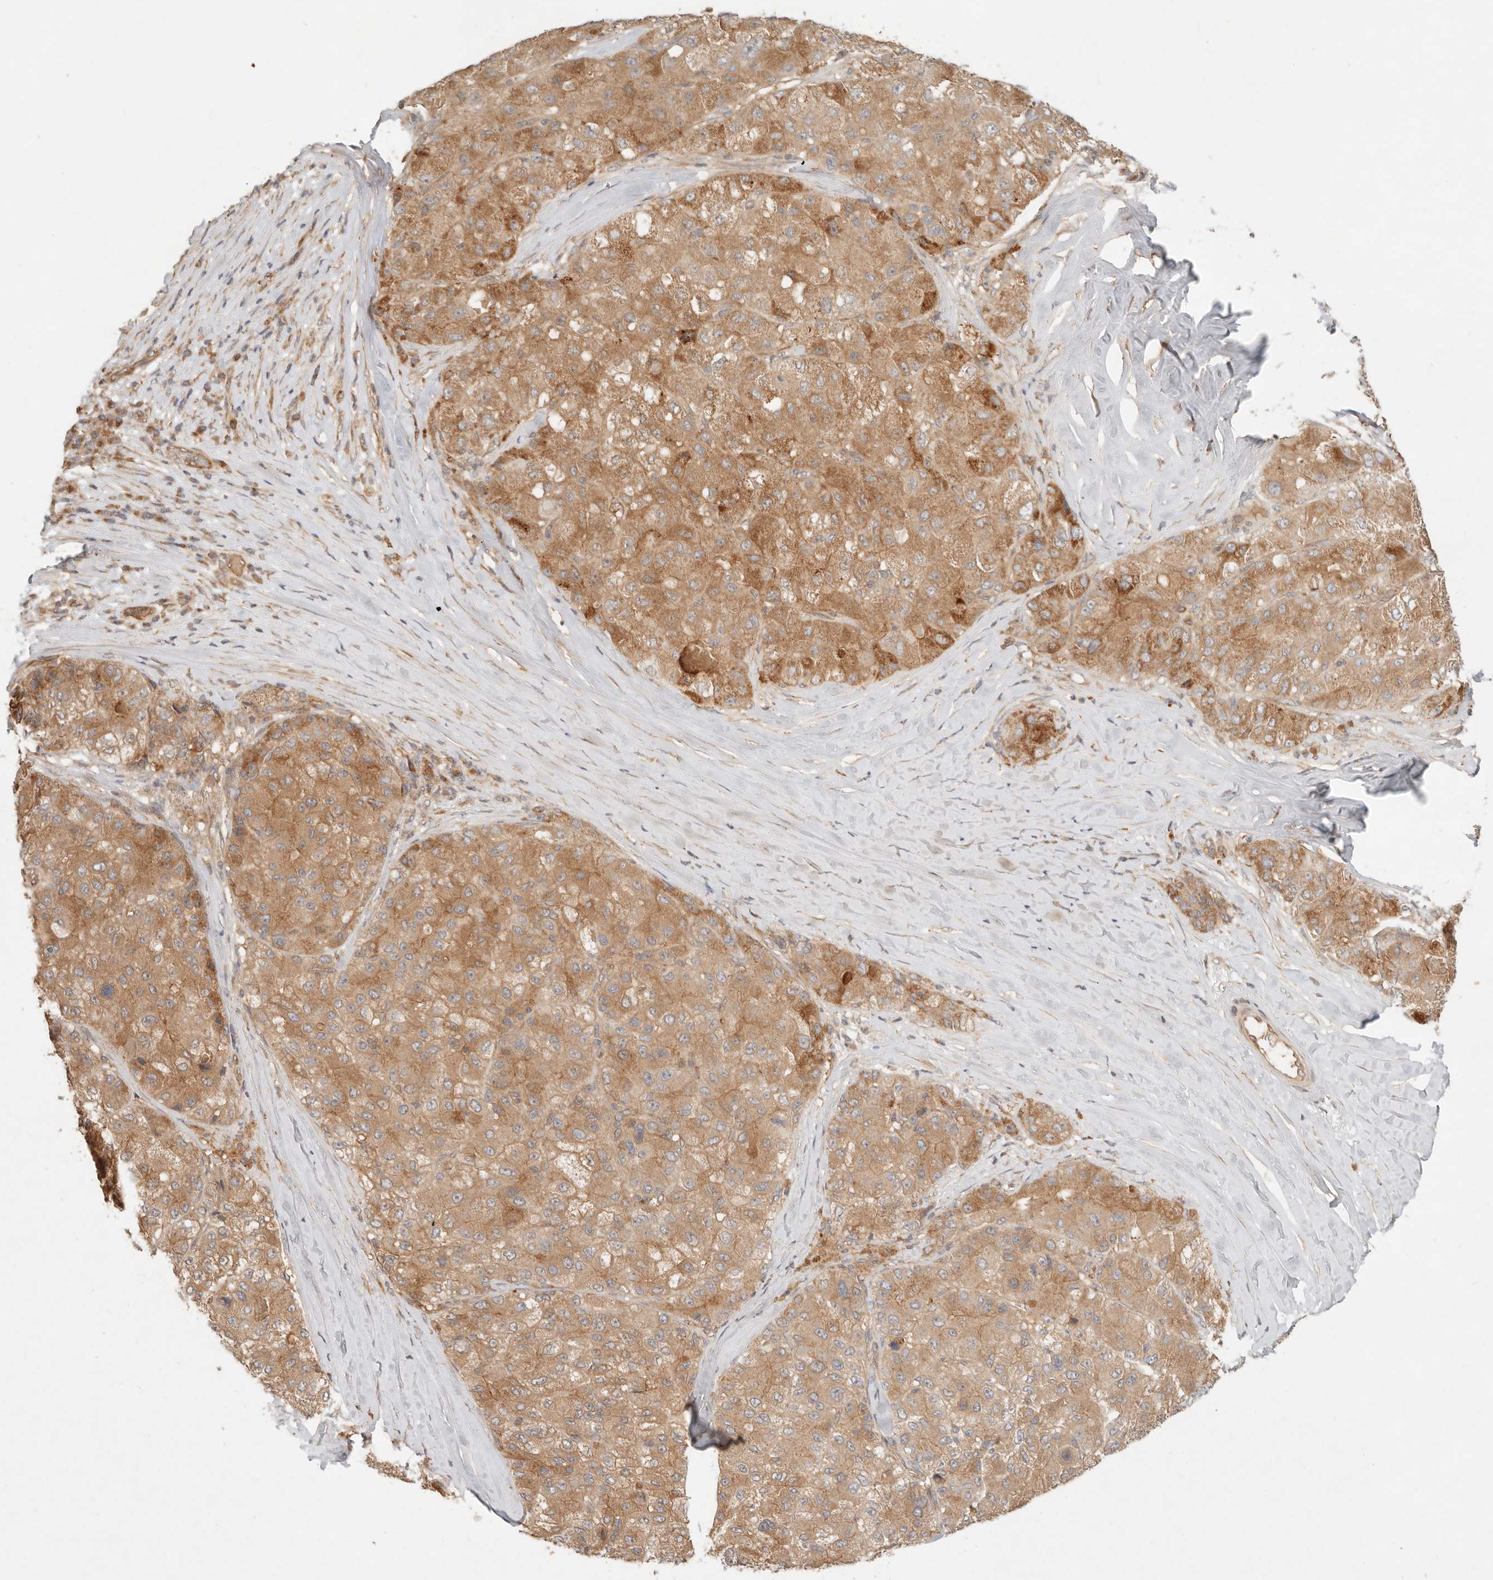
{"staining": {"intensity": "moderate", "quantity": ">75%", "location": "cytoplasmic/membranous"}, "tissue": "liver cancer", "cell_type": "Tumor cells", "image_type": "cancer", "snomed": [{"axis": "morphology", "description": "Carcinoma, Hepatocellular, NOS"}, {"axis": "topography", "description": "Liver"}], "caption": "An image of human liver cancer stained for a protein demonstrates moderate cytoplasmic/membranous brown staining in tumor cells.", "gene": "HECTD3", "patient": {"sex": "male", "age": 80}}